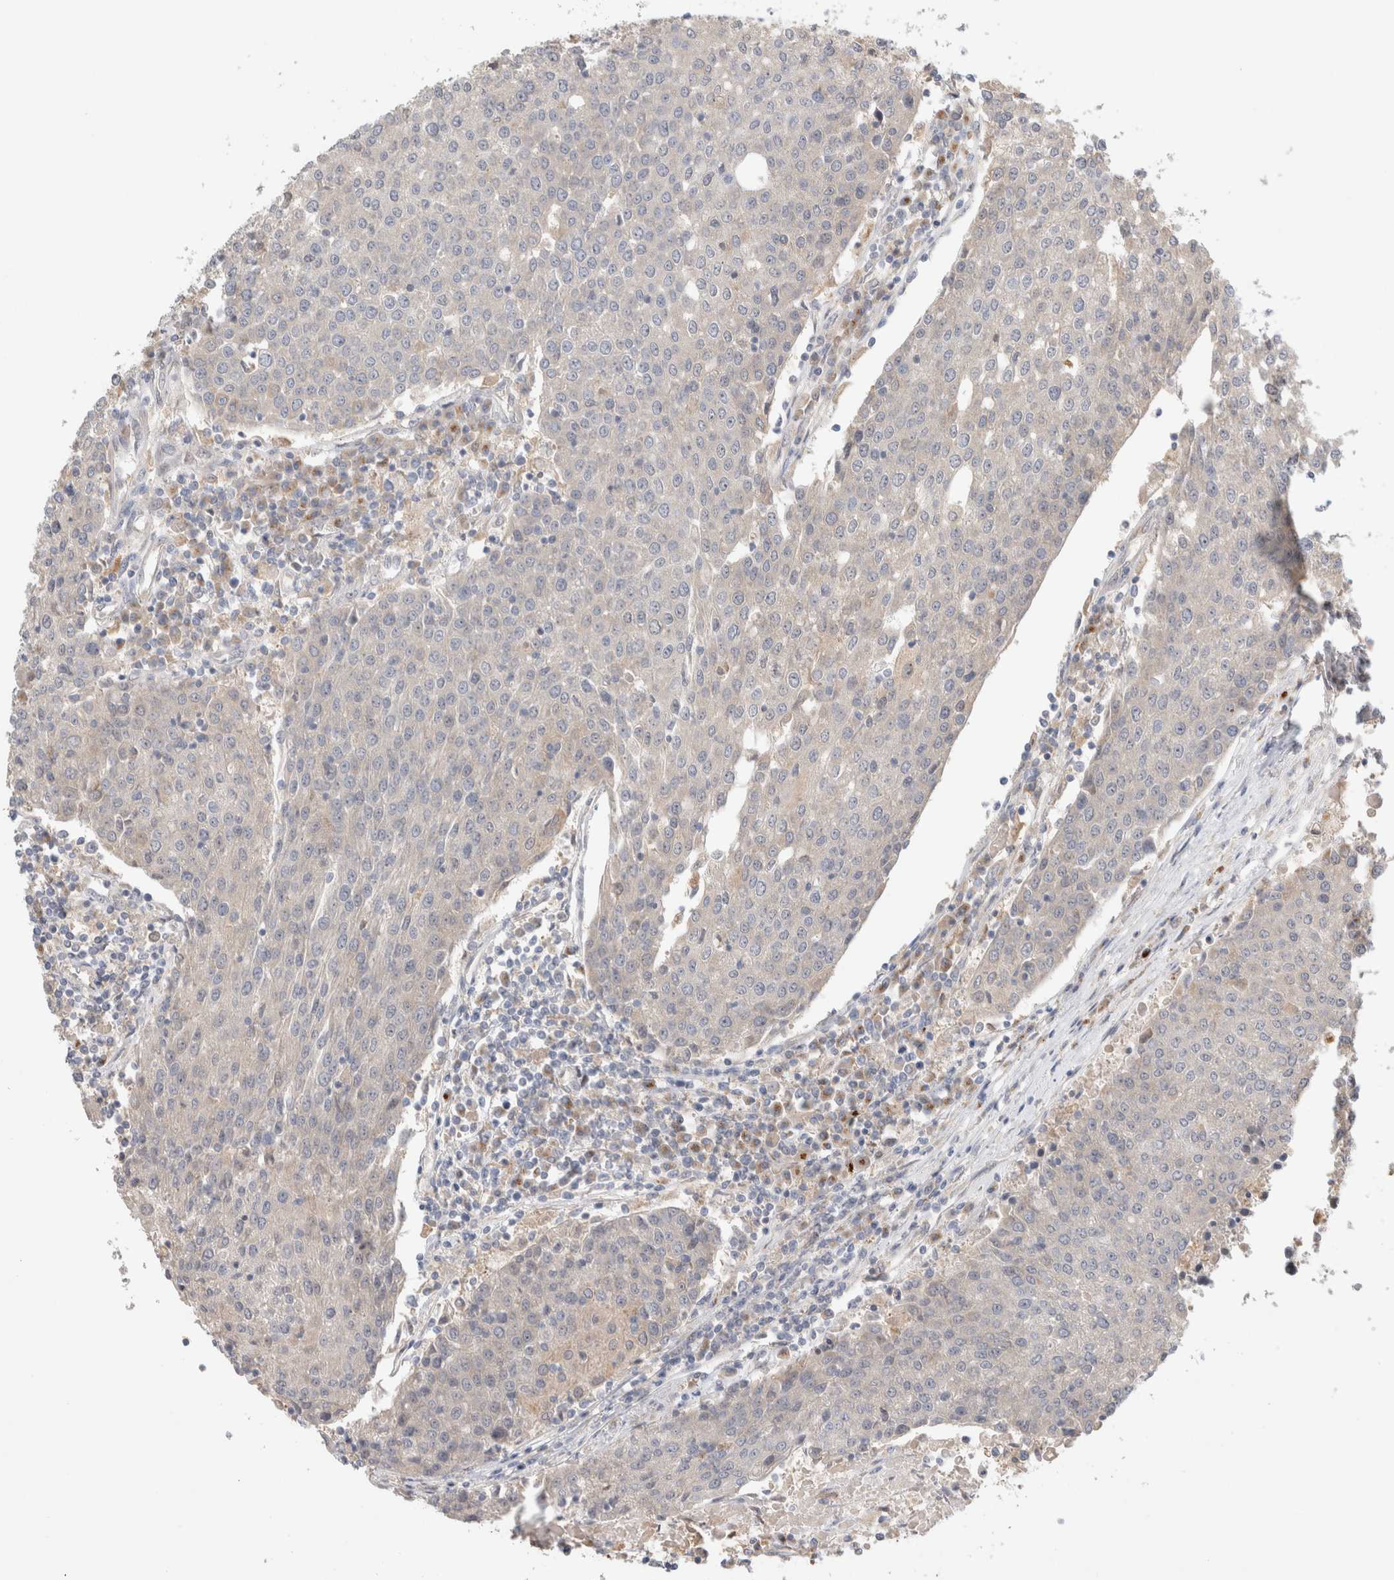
{"staining": {"intensity": "negative", "quantity": "none", "location": "none"}, "tissue": "urothelial cancer", "cell_type": "Tumor cells", "image_type": "cancer", "snomed": [{"axis": "morphology", "description": "Urothelial carcinoma, High grade"}, {"axis": "topography", "description": "Urinary bladder"}], "caption": "Tumor cells show no significant staining in high-grade urothelial carcinoma.", "gene": "OTUD6B", "patient": {"sex": "female", "age": 85}}